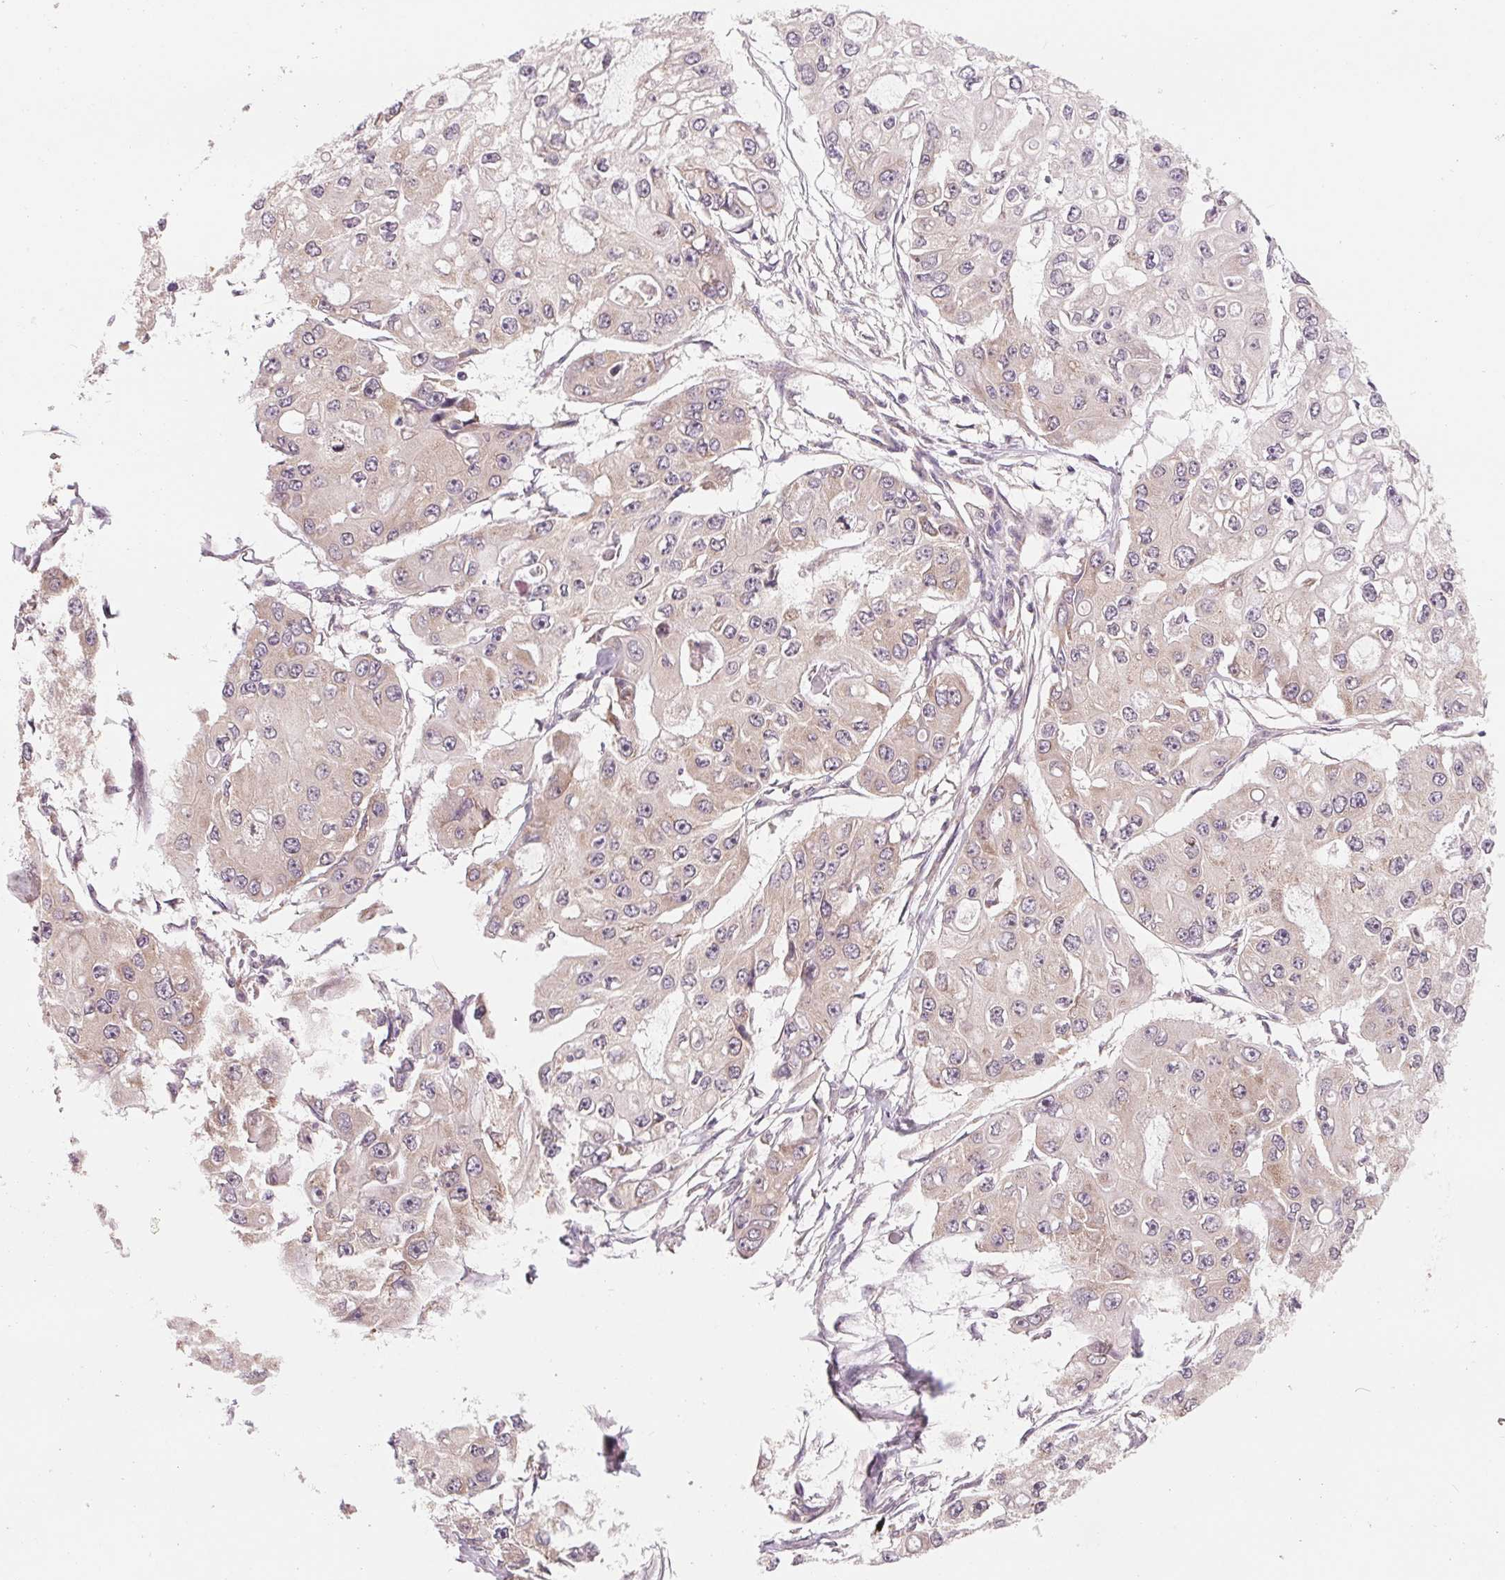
{"staining": {"intensity": "weak", "quantity": "<25%", "location": "cytoplasmic/membranous"}, "tissue": "ovarian cancer", "cell_type": "Tumor cells", "image_type": "cancer", "snomed": [{"axis": "morphology", "description": "Cystadenocarcinoma, serous, NOS"}, {"axis": "topography", "description": "Ovary"}], "caption": "Immunohistochemistry (IHC) image of neoplastic tissue: ovarian serous cystadenocarcinoma stained with DAB (3,3'-diaminobenzidine) displays no significant protein expression in tumor cells. Nuclei are stained in blue.", "gene": "GIGYF2", "patient": {"sex": "female", "age": 56}}